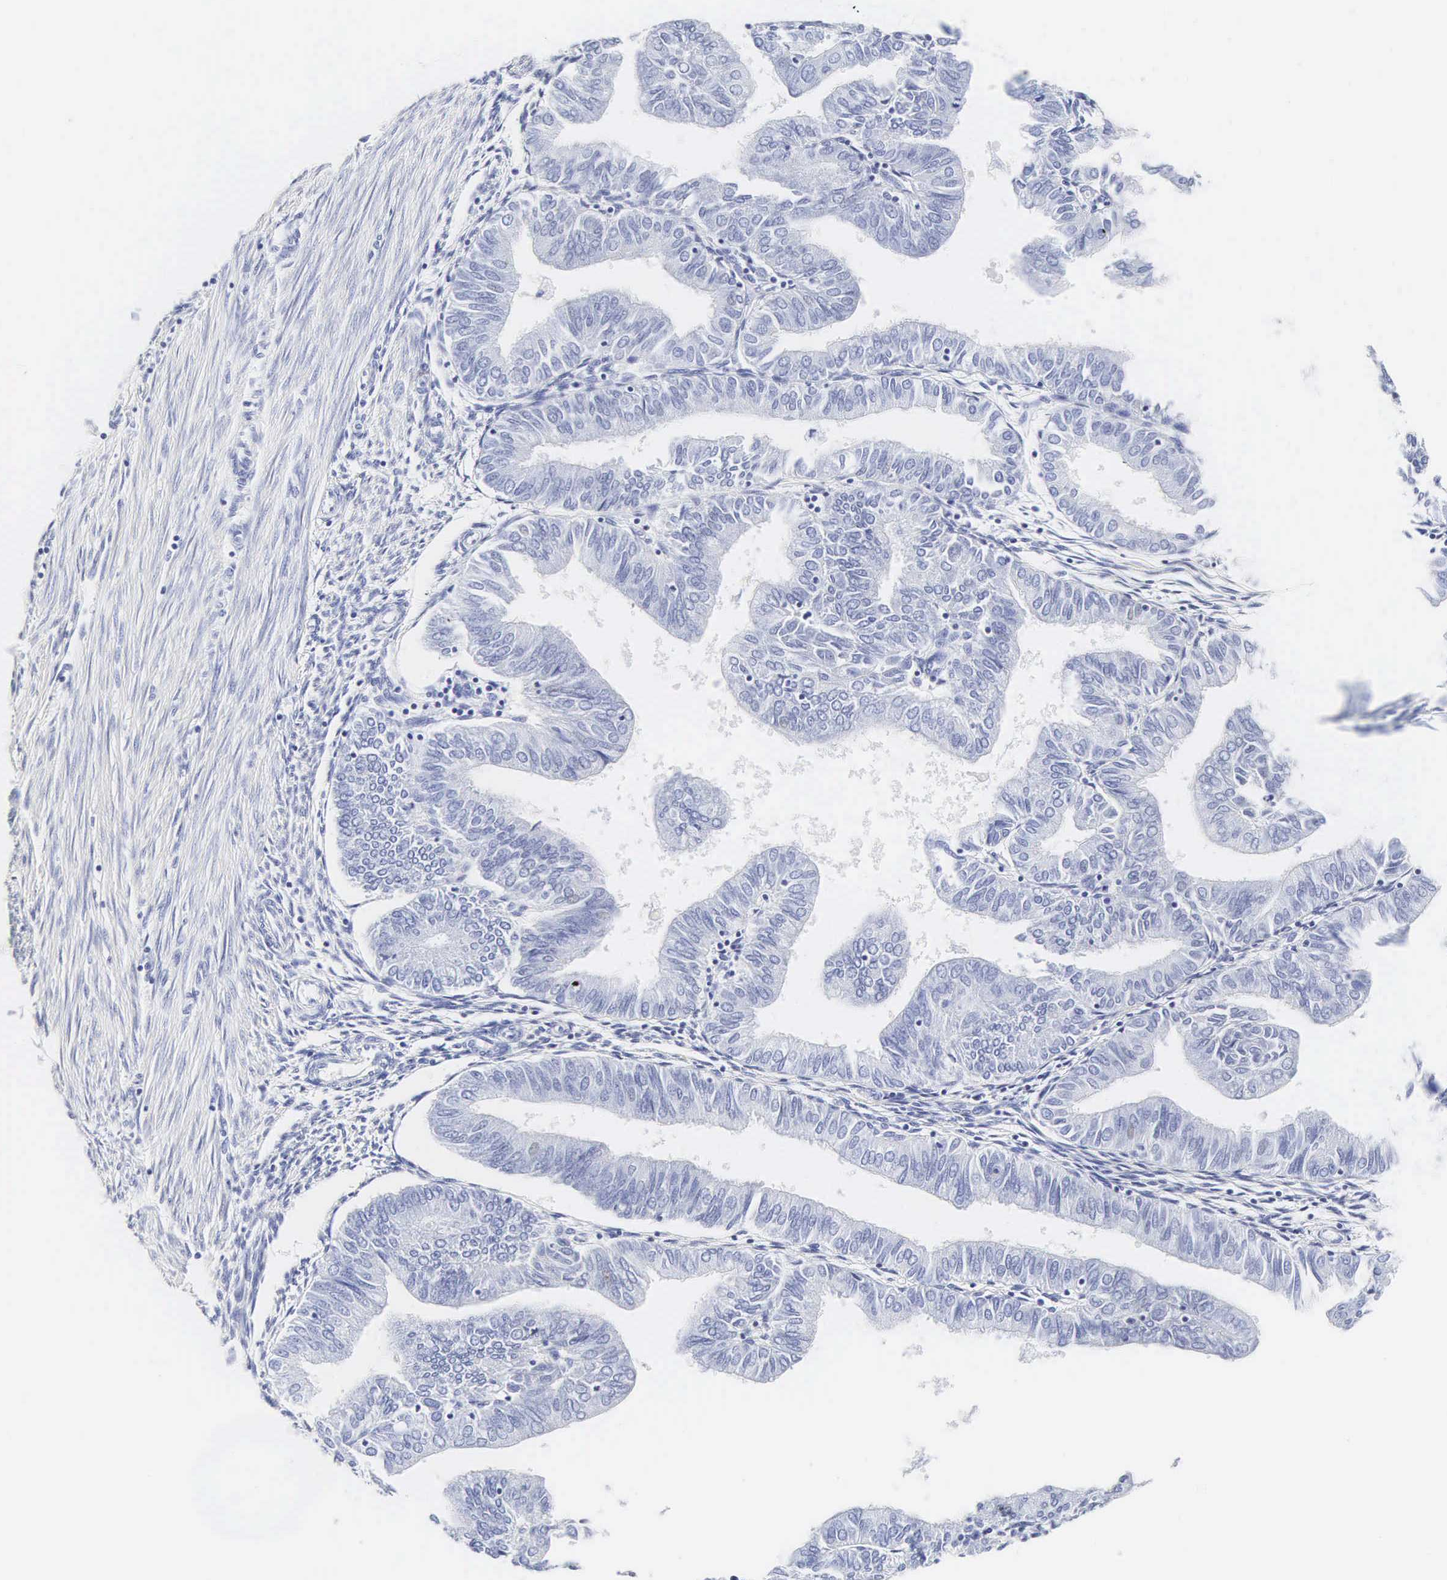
{"staining": {"intensity": "negative", "quantity": "none", "location": "none"}, "tissue": "endometrial cancer", "cell_type": "Tumor cells", "image_type": "cancer", "snomed": [{"axis": "morphology", "description": "Adenocarcinoma, NOS"}, {"axis": "topography", "description": "Endometrium"}], "caption": "There is no significant positivity in tumor cells of endometrial adenocarcinoma.", "gene": "INS", "patient": {"sex": "female", "age": 51}}